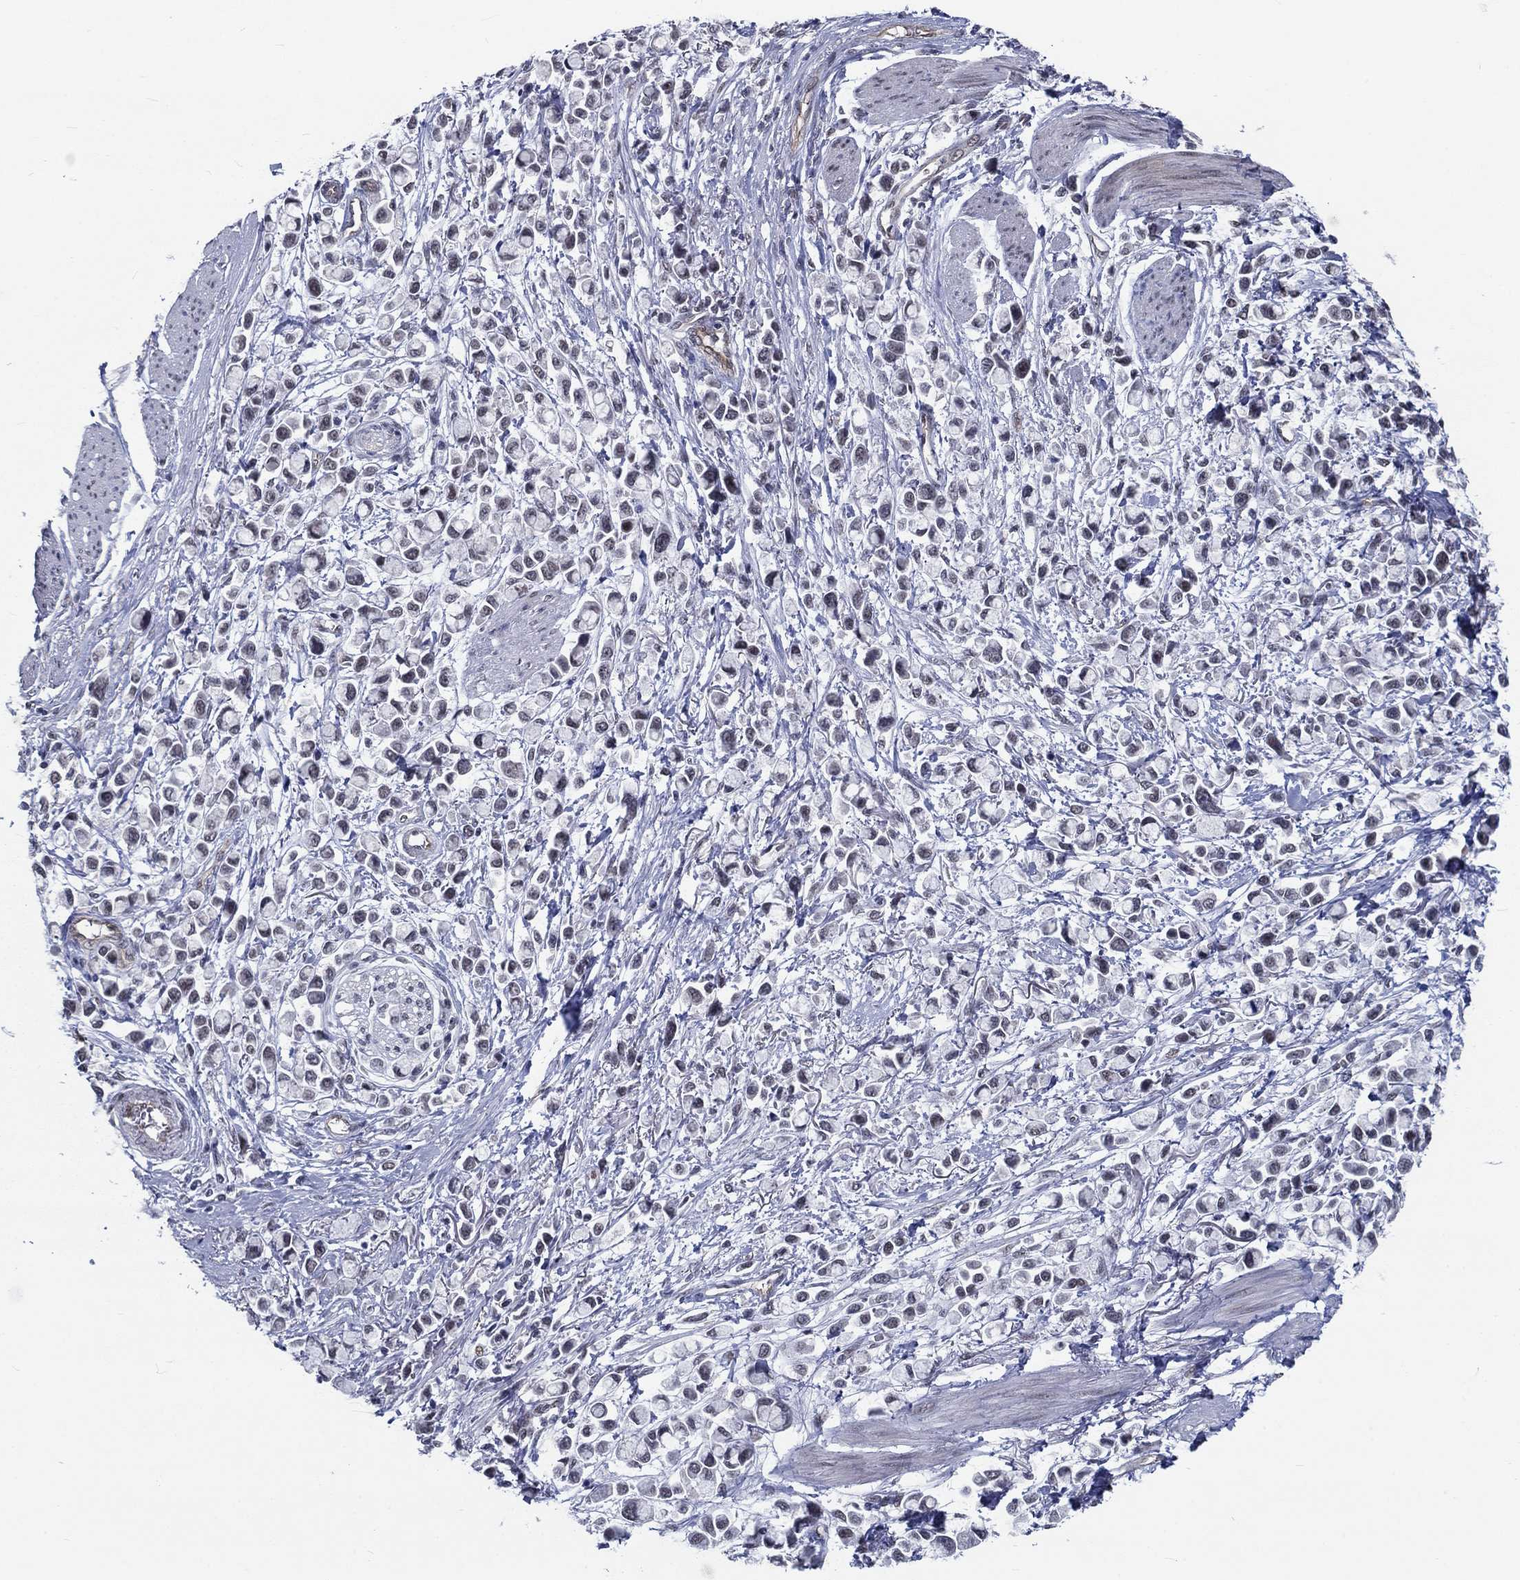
{"staining": {"intensity": "negative", "quantity": "none", "location": "none"}, "tissue": "stomach cancer", "cell_type": "Tumor cells", "image_type": "cancer", "snomed": [{"axis": "morphology", "description": "Adenocarcinoma, NOS"}, {"axis": "topography", "description": "Stomach"}], "caption": "High magnification brightfield microscopy of adenocarcinoma (stomach) stained with DAB (brown) and counterstained with hematoxylin (blue): tumor cells show no significant staining. The staining was performed using DAB (3,3'-diaminobenzidine) to visualize the protein expression in brown, while the nuclei were stained in blue with hematoxylin (Magnification: 20x).", "gene": "ZBED1", "patient": {"sex": "female", "age": 81}}